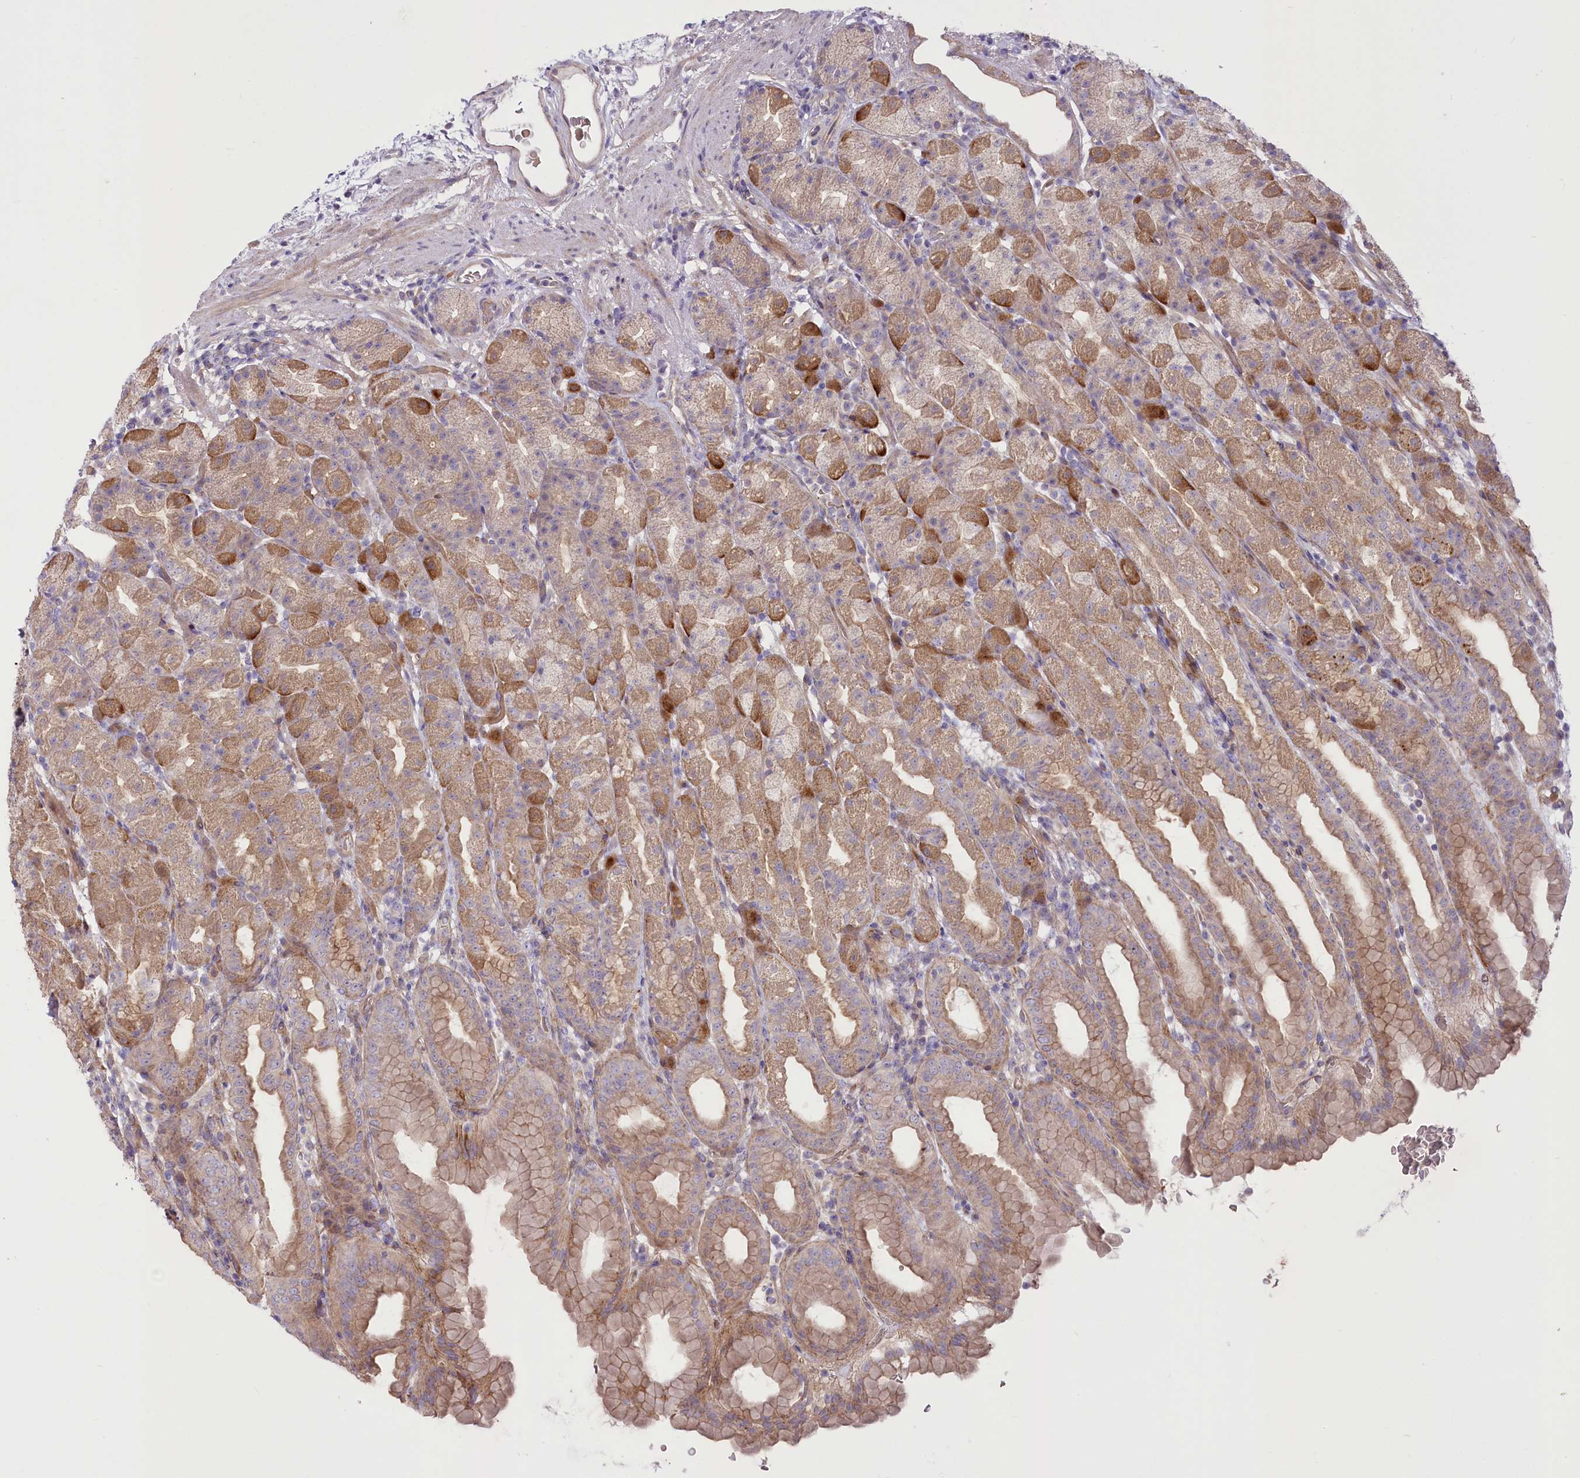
{"staining": {"intensity": "moderate", "quantity": "25%-75%", "location": "cytoplasmic/membranous"}, "tissue": "stomach", "cell_type": "Glandular cells", "image_type": "normal", "snomed": [{"axis": "morphology", "description": "Normal tissue, NOS"}, {"axis": "topography", "description": "Stomach, upper"}], "caption": "DAB (3,3'-diaminobenzidine) immunohistochemical staining of benign human stomach exhibits moderate cytoplasmic/membranous protein positivity in about 25%-75% of glandular cells.", "gene": "TRUB1", "patient": {"sex": "male", "age": 68}}